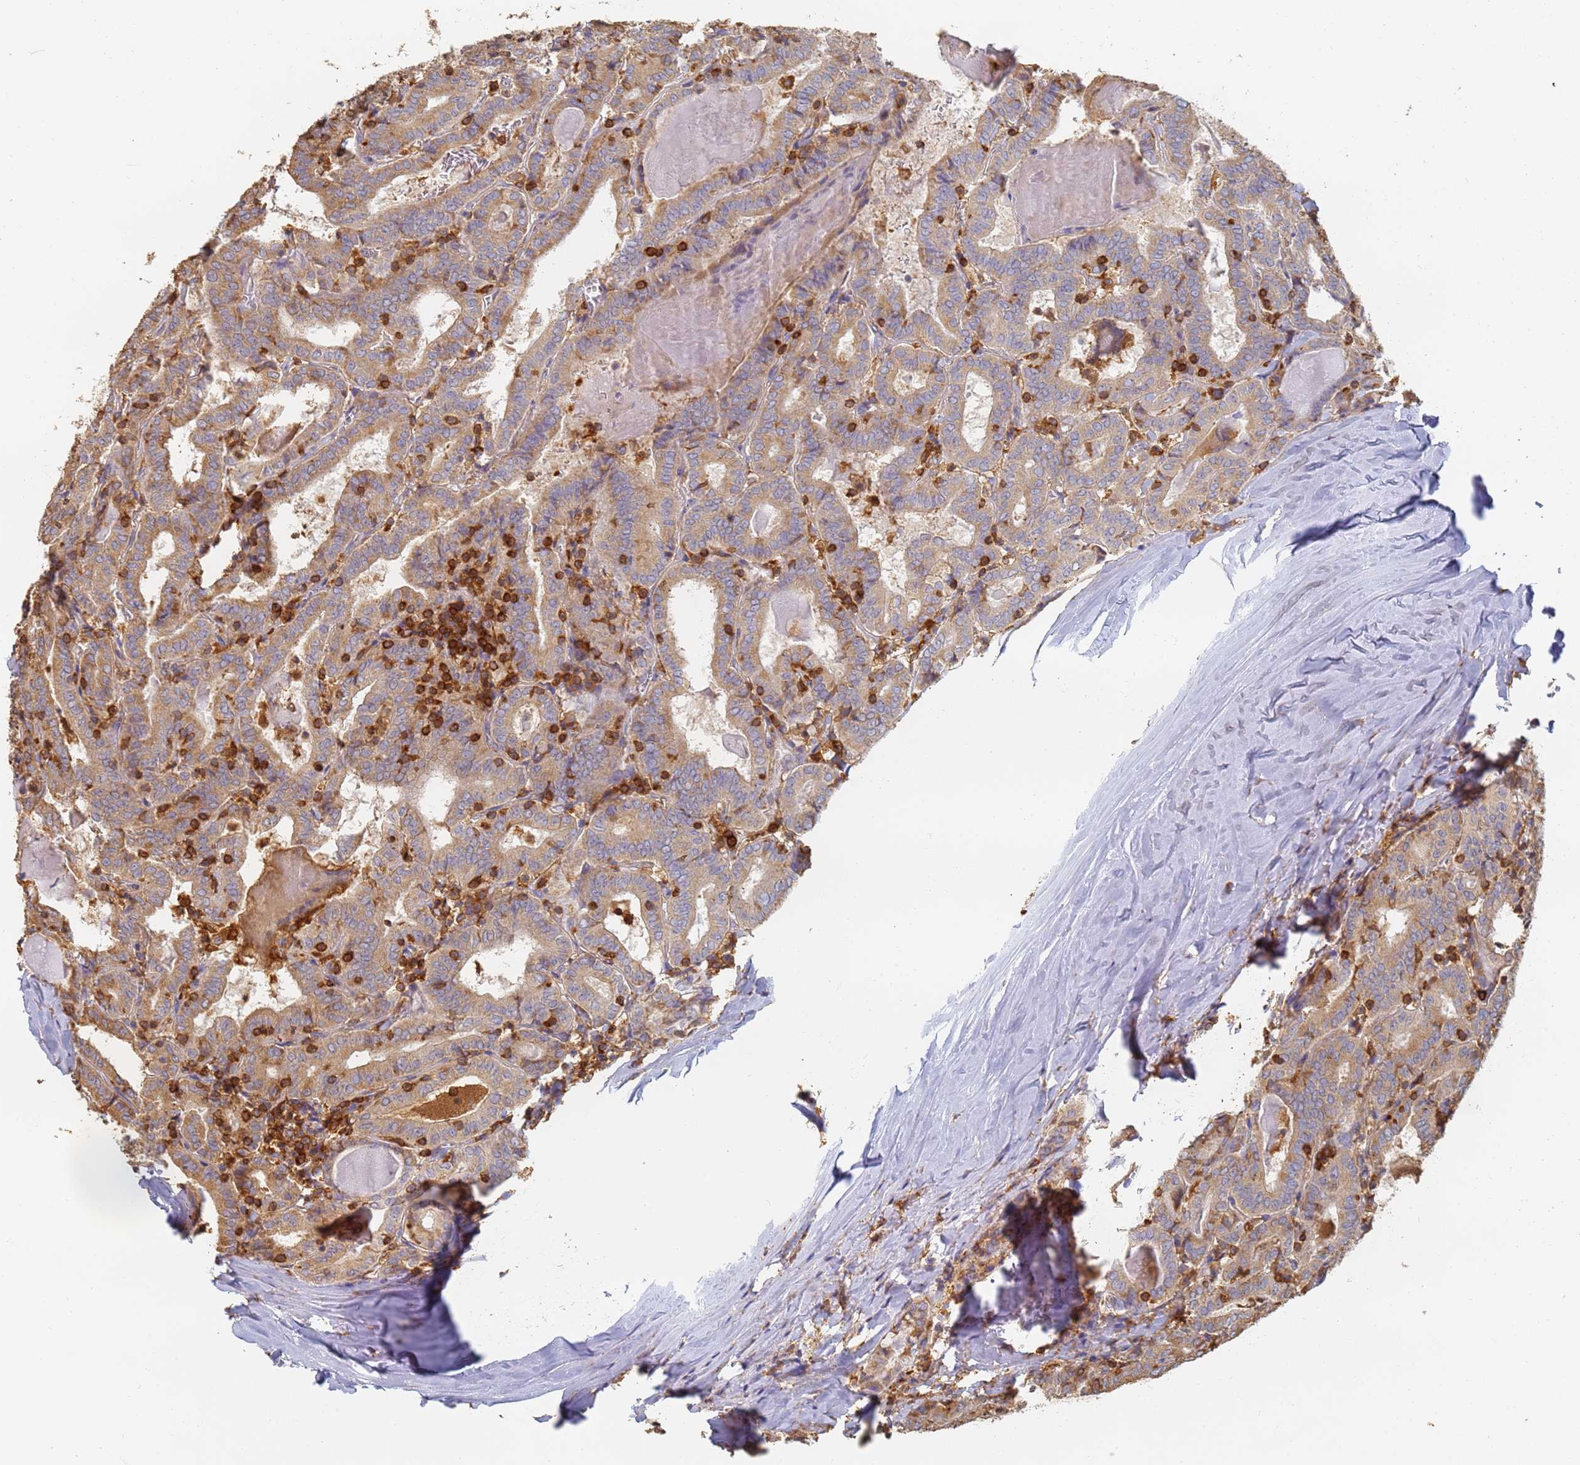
{"staining": {"intensity": "moderate", "quantity": ">75%", "location": "cytoplasmic/membranous"}, "tissue": "thyroid cancer", "cell_type": "Tumor cells", "image_type": "cancer", "snomed": [{"axis": "morphology", "description": "Papillary adenocarcinoma, NOS"}, {"axis": "topography", "description": "Thyroid gland"}], "caption": "The histopathology image demonstrates a brown stain indicating the presence of a protein in the cytoplasmic/membranous of tumor cells in thyroid cancer.", "gene": "BIN2", "patient": {"sex": "female", "age": 72}}